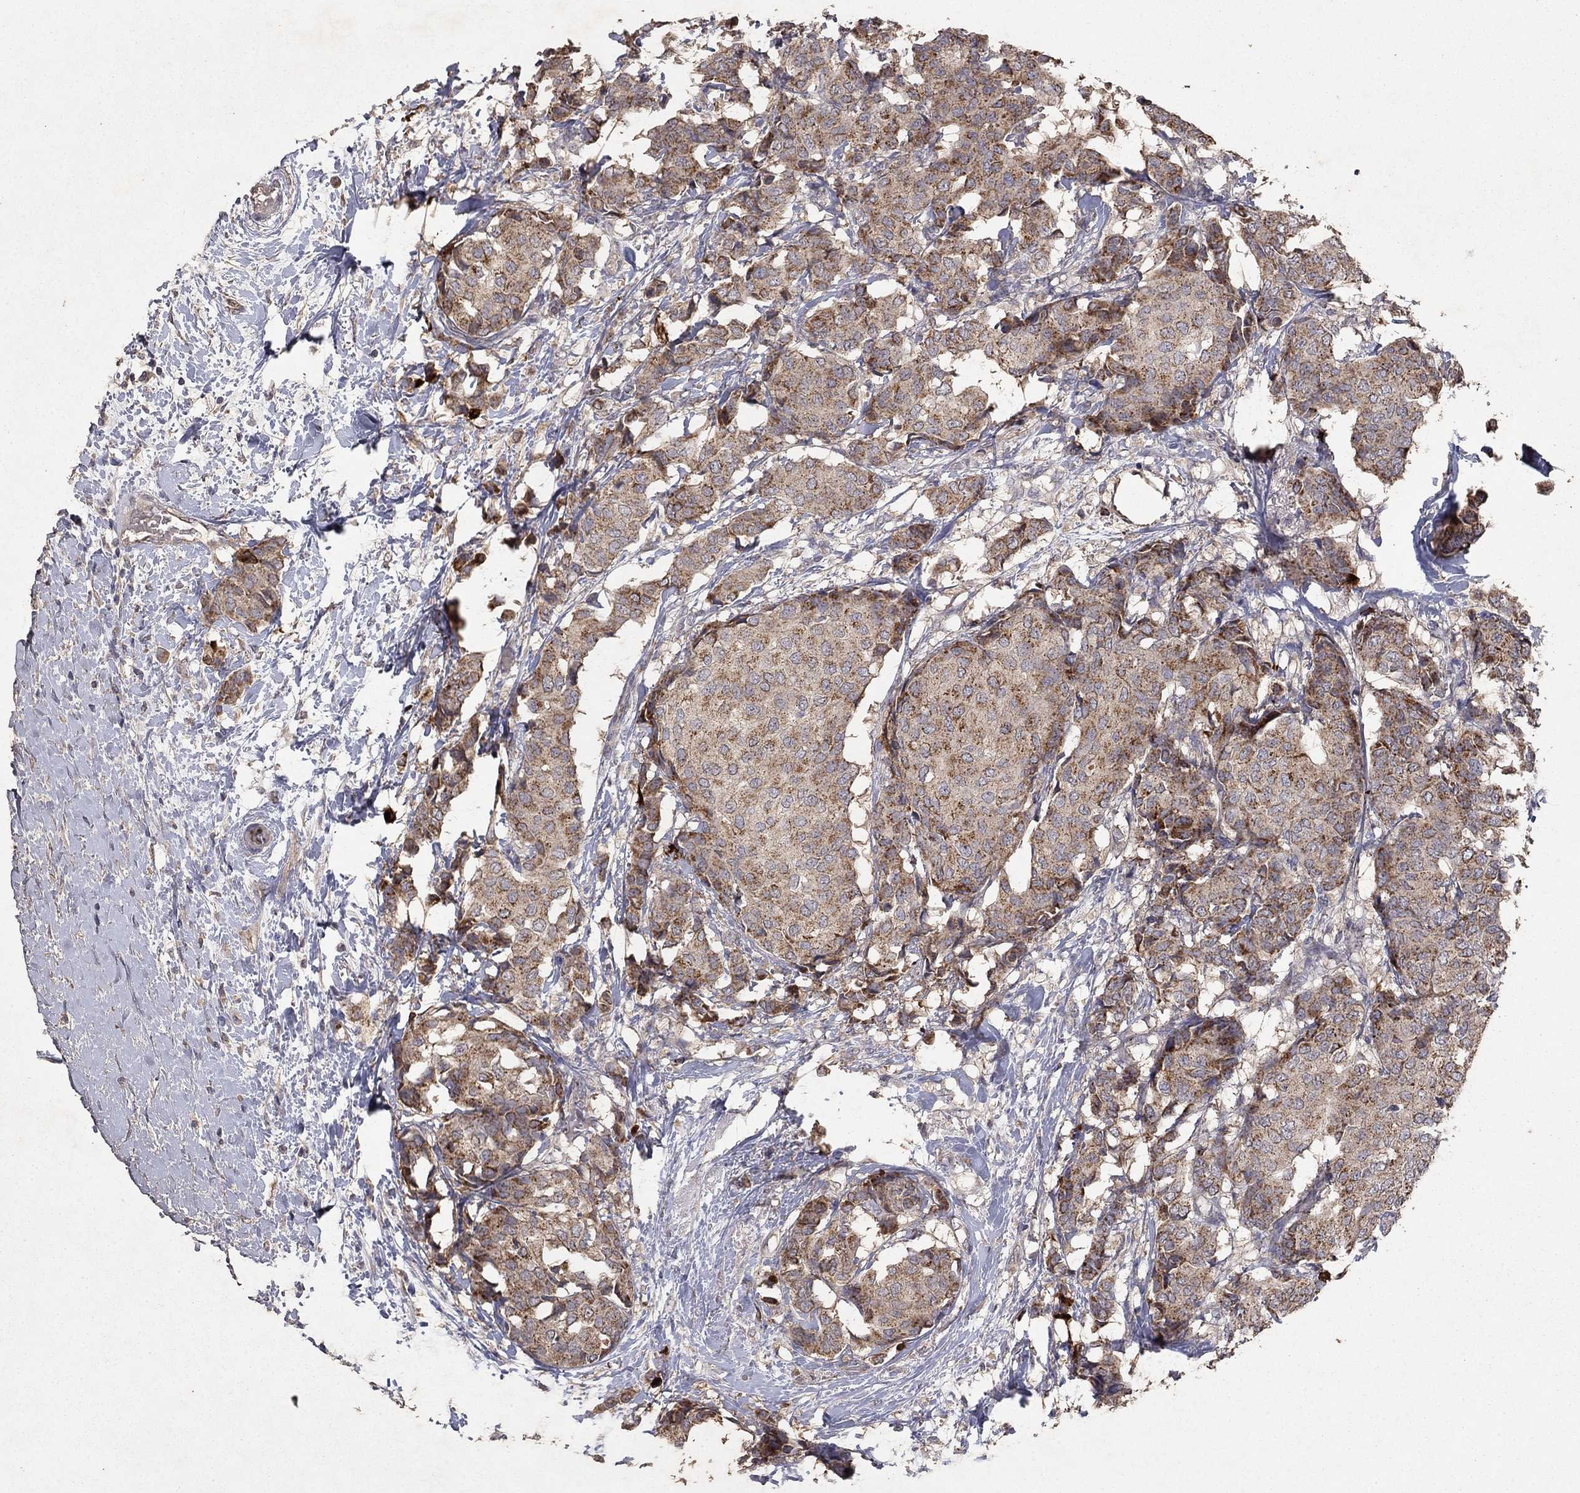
{"staining": {"intensity": "moderate", "quantity": ">75%", "location": "cytoplasmic/membranous"}, "tissue": "breast cancer", "cell_type": "Tumor cells", "image_type": "cancer", "snomed": [{"axis": "morphology", "description": "Duct carcinoma"}, {"axis": "topography", "description": "Breast"}], "caption": "Breast cancer (invasive ductal carcinoma) stained with DAB immunohistochemistry reveals medium levels of moderate cytoplasmic/membranous expression in about >75% of tumor cells.", "gene": "GPSM1", "patient": {"sex": "female", "age": 75}}